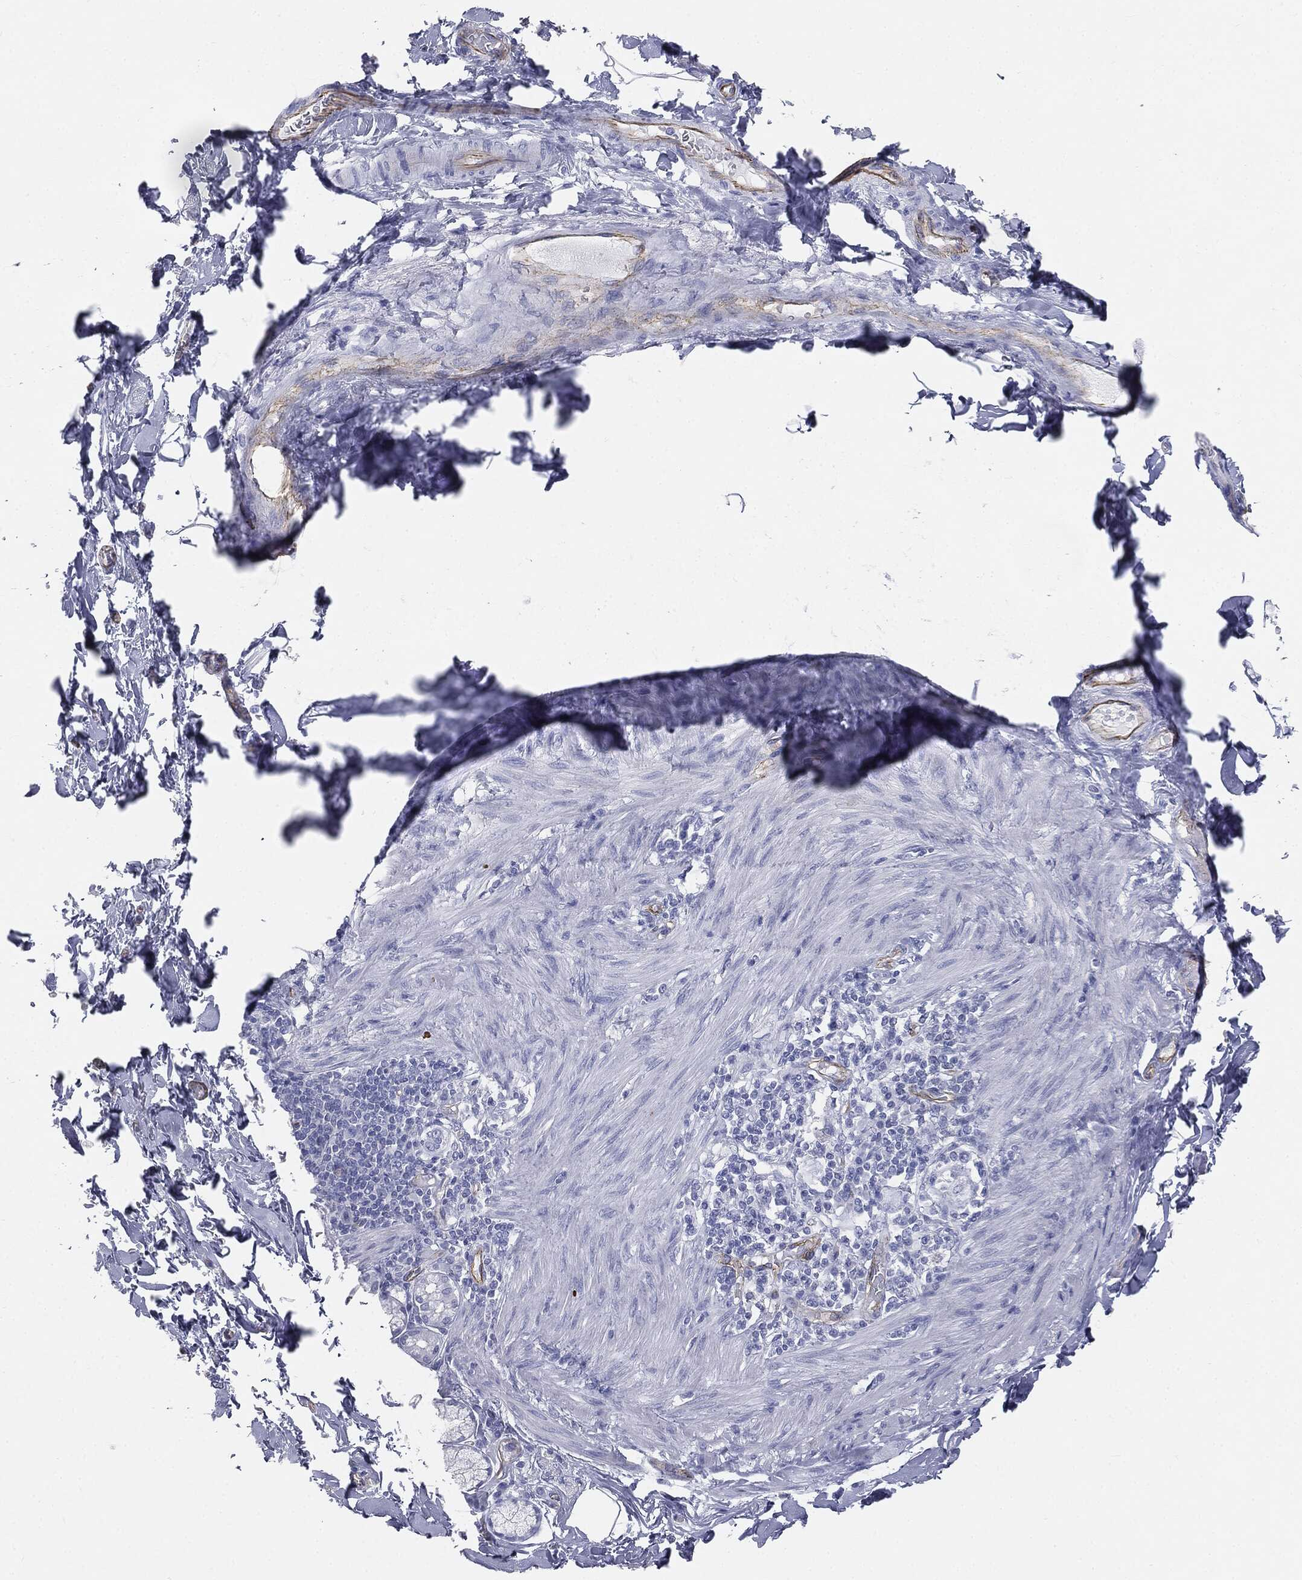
{"staining": {"intensity": "negative", "quantity": "none", "location": "none"}, "tissue": "soft tissue", "cell_type": "Fibroblasts", "image_type": "normal", "snomed": [{"axis": "morphology", "description": "Normal tissue, NOS"}, {"axis": "topography", "description": "Smooth muscle"}, {"axis": "topography", "description": "Duodenum"}, {"axis": "topography", "description": "Peripheral nerve tissue"}], "caption": "Immunohistochemistry (IHC) image of benign soft tissue stained for a protein (brown), which demonstrates no staining in fibroblasts.", "gene": "MUC5AC", "patient": {"sex": "female", "age": 61}}